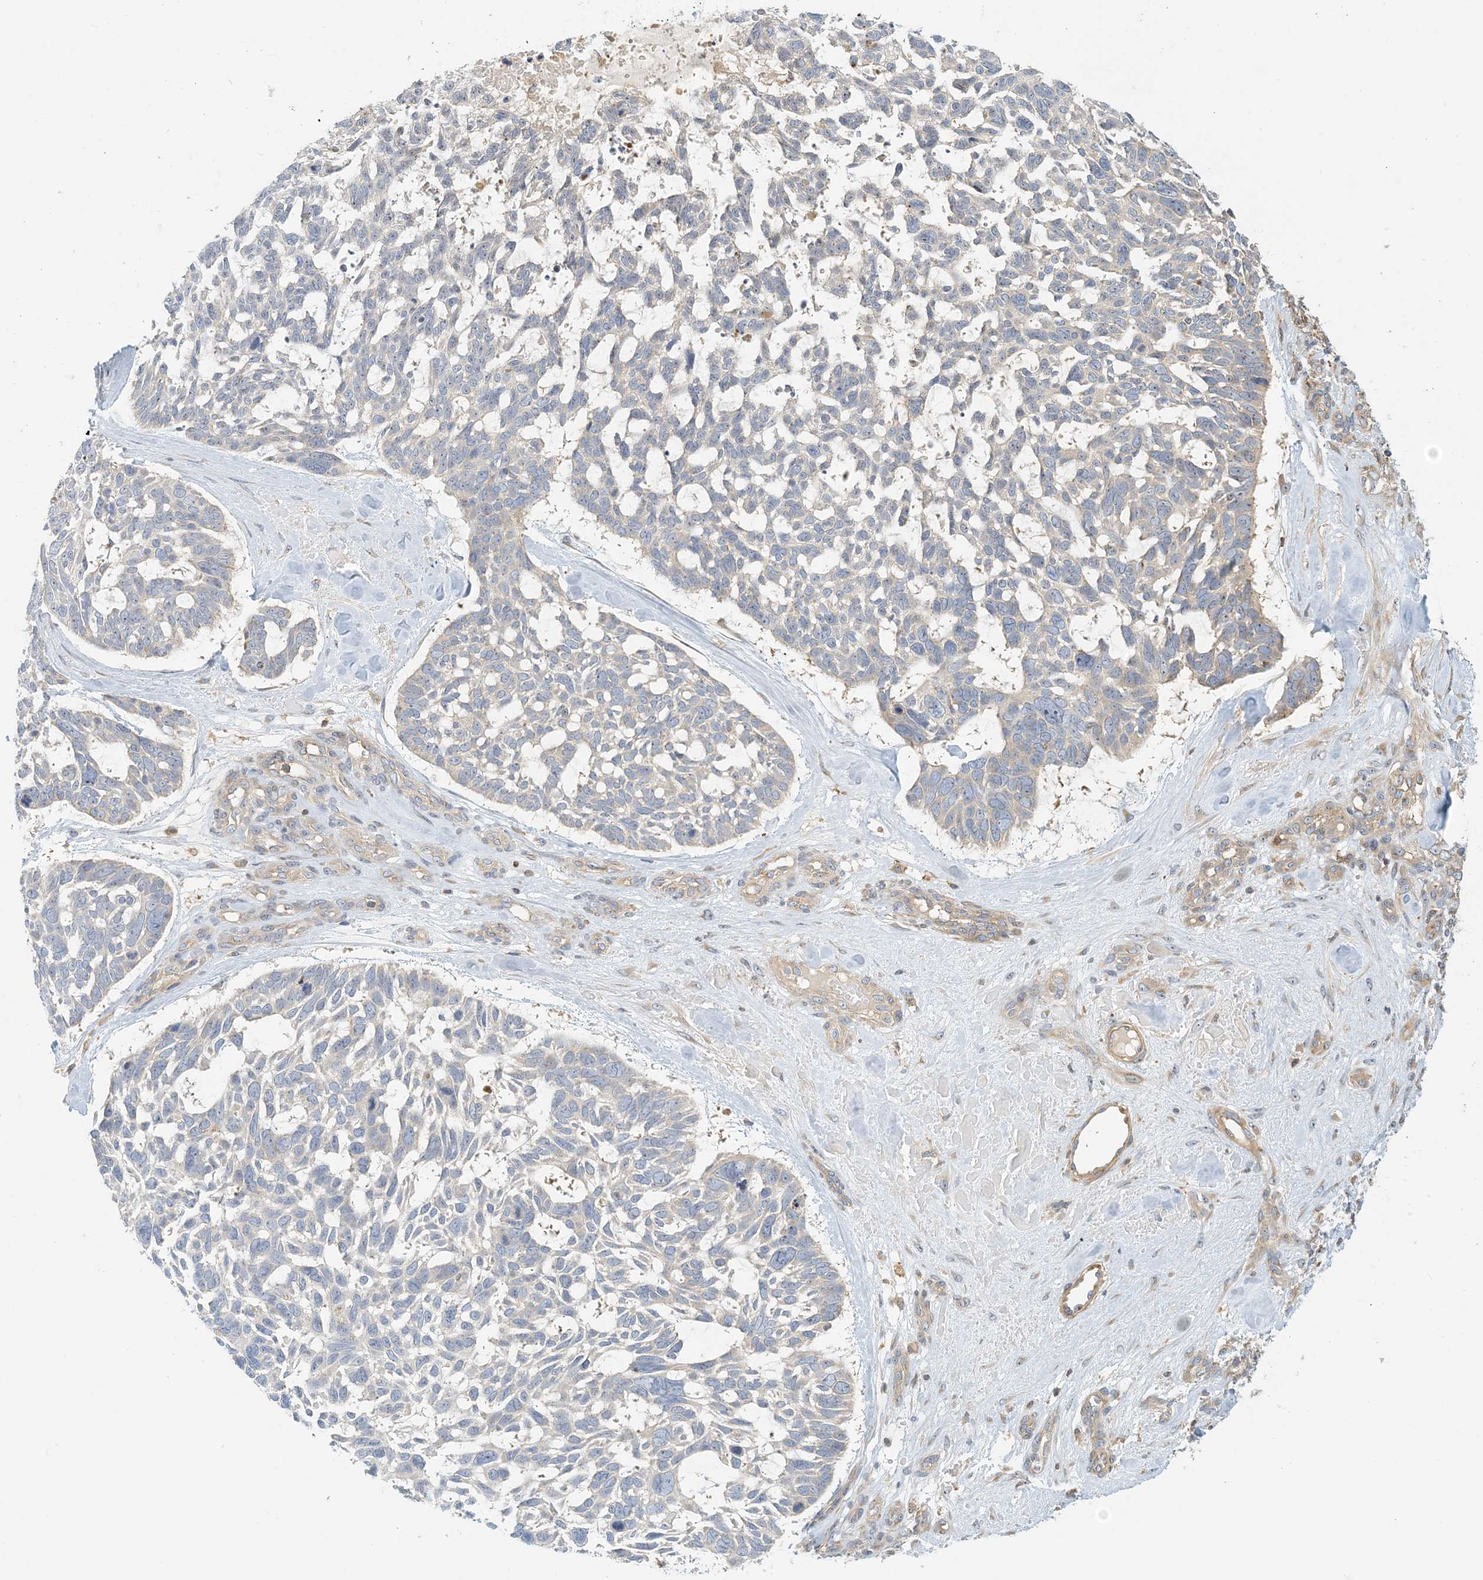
{"staining": {"intensity": "negative", "quantity": "none", "location": "none"}, "tissue": "skin cancer", "cell_type": "Tumor cells", "image_type": "cancer", "snomed": [{"axis": "morphology", "description": "Basal cell carcinoma"}, {"axis": "topography", "description": "Skin"}], "caption": "This is an immunohistochemistry (IHC) photomicrograph of human skin cancer. There is no positivity in tumor cells.", "gene": "COLEC11", "patient": {"sex": "male", "age": 88}}